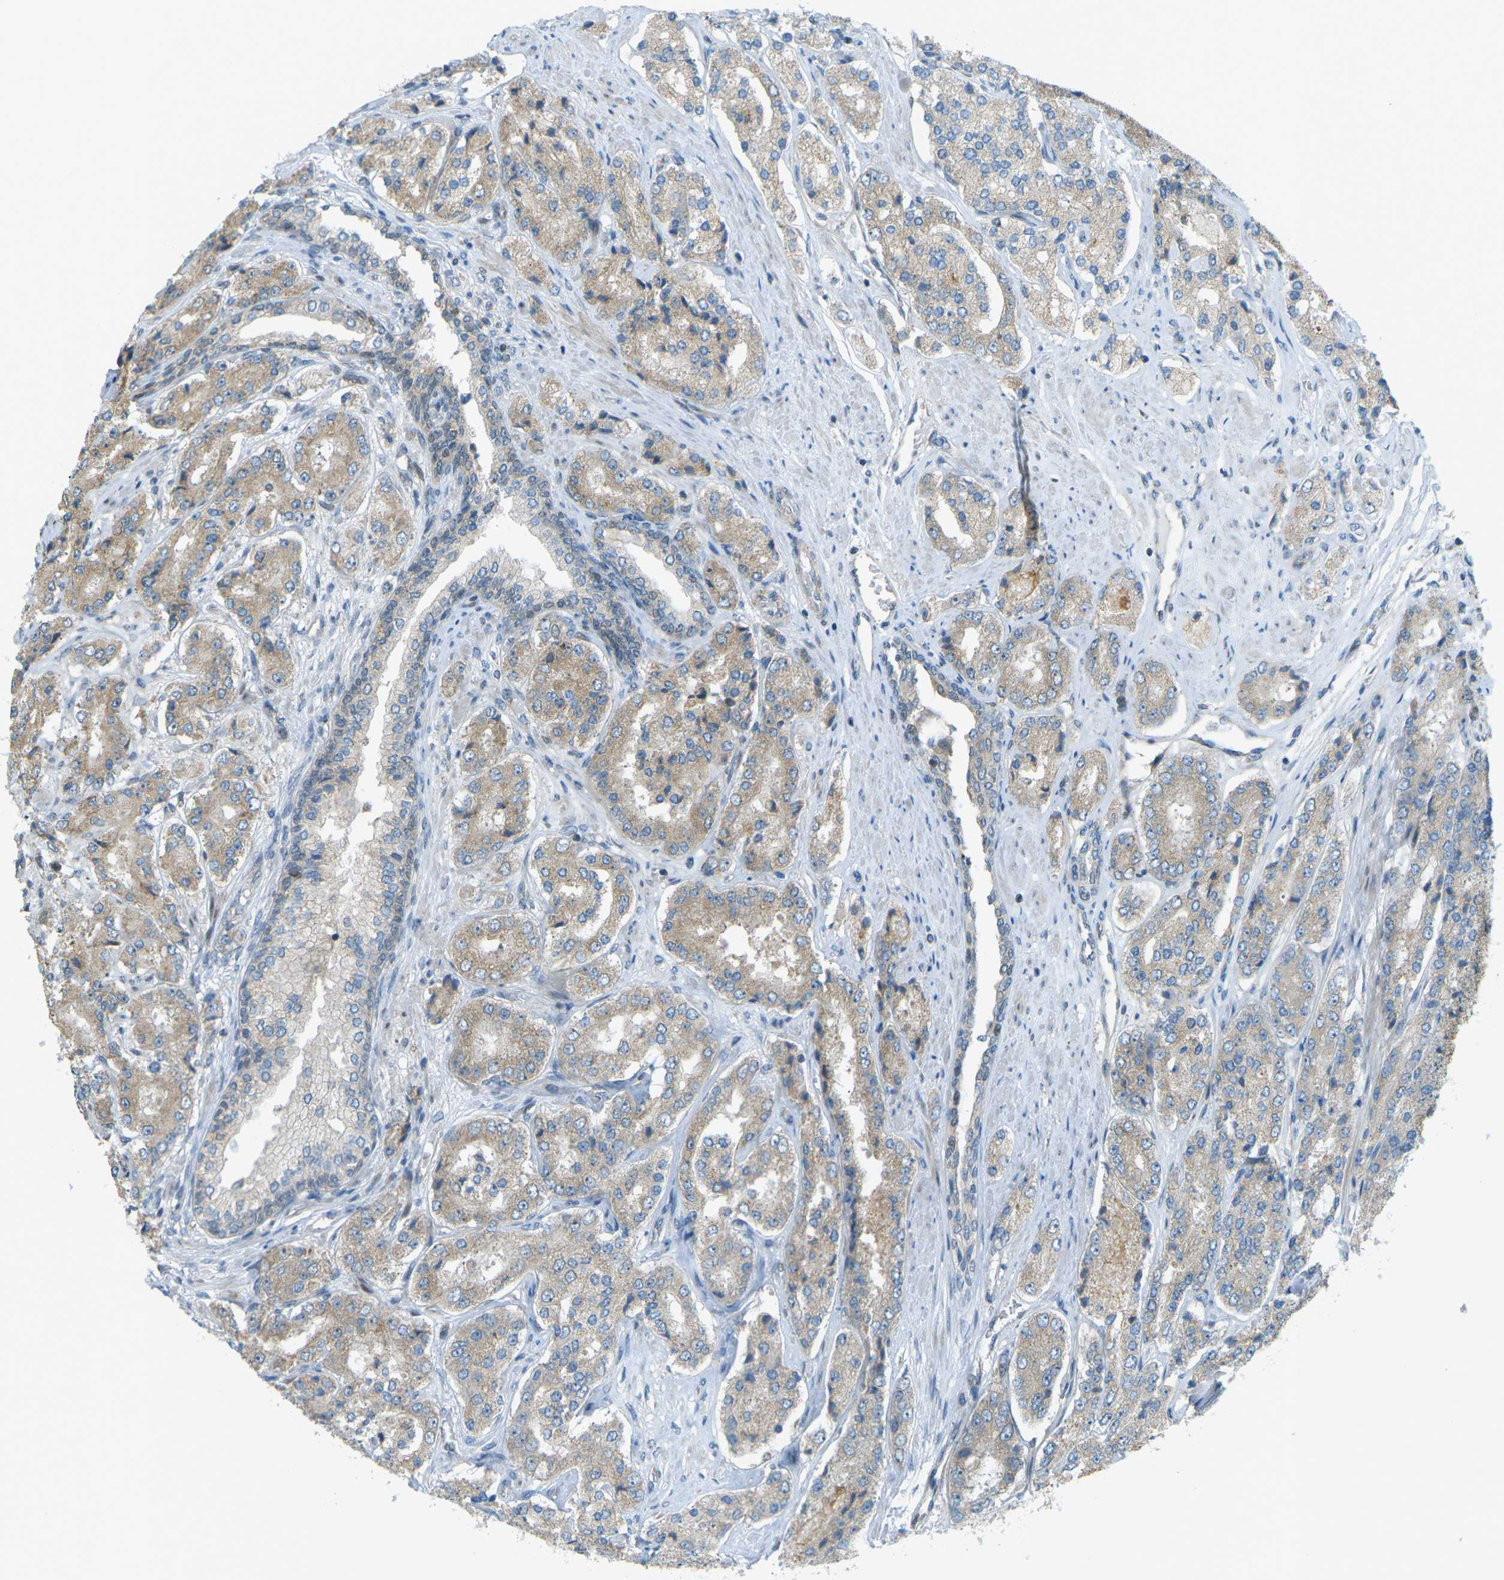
{"staining": {"intensity": "negative", "quantity": "none", "location": "none"}, "tissue": "prostate cancer", "cell_type": "Tumor cells", "image_type": "cancer", "snomed": [{"axis": "morphology", "description": "Adenocarcinoma, High grade"}, {"axis": "topography", "description": "Prostate"}], "caption": "DAB (3,3'-diaminobenzidine) immunohistochemical staining of prostate adenocarcinoma (high-grade) demonstrates no significant expression in tumor cells.", "gene": "CCDC186", "patient": {"sex": "male", "age": 65}}